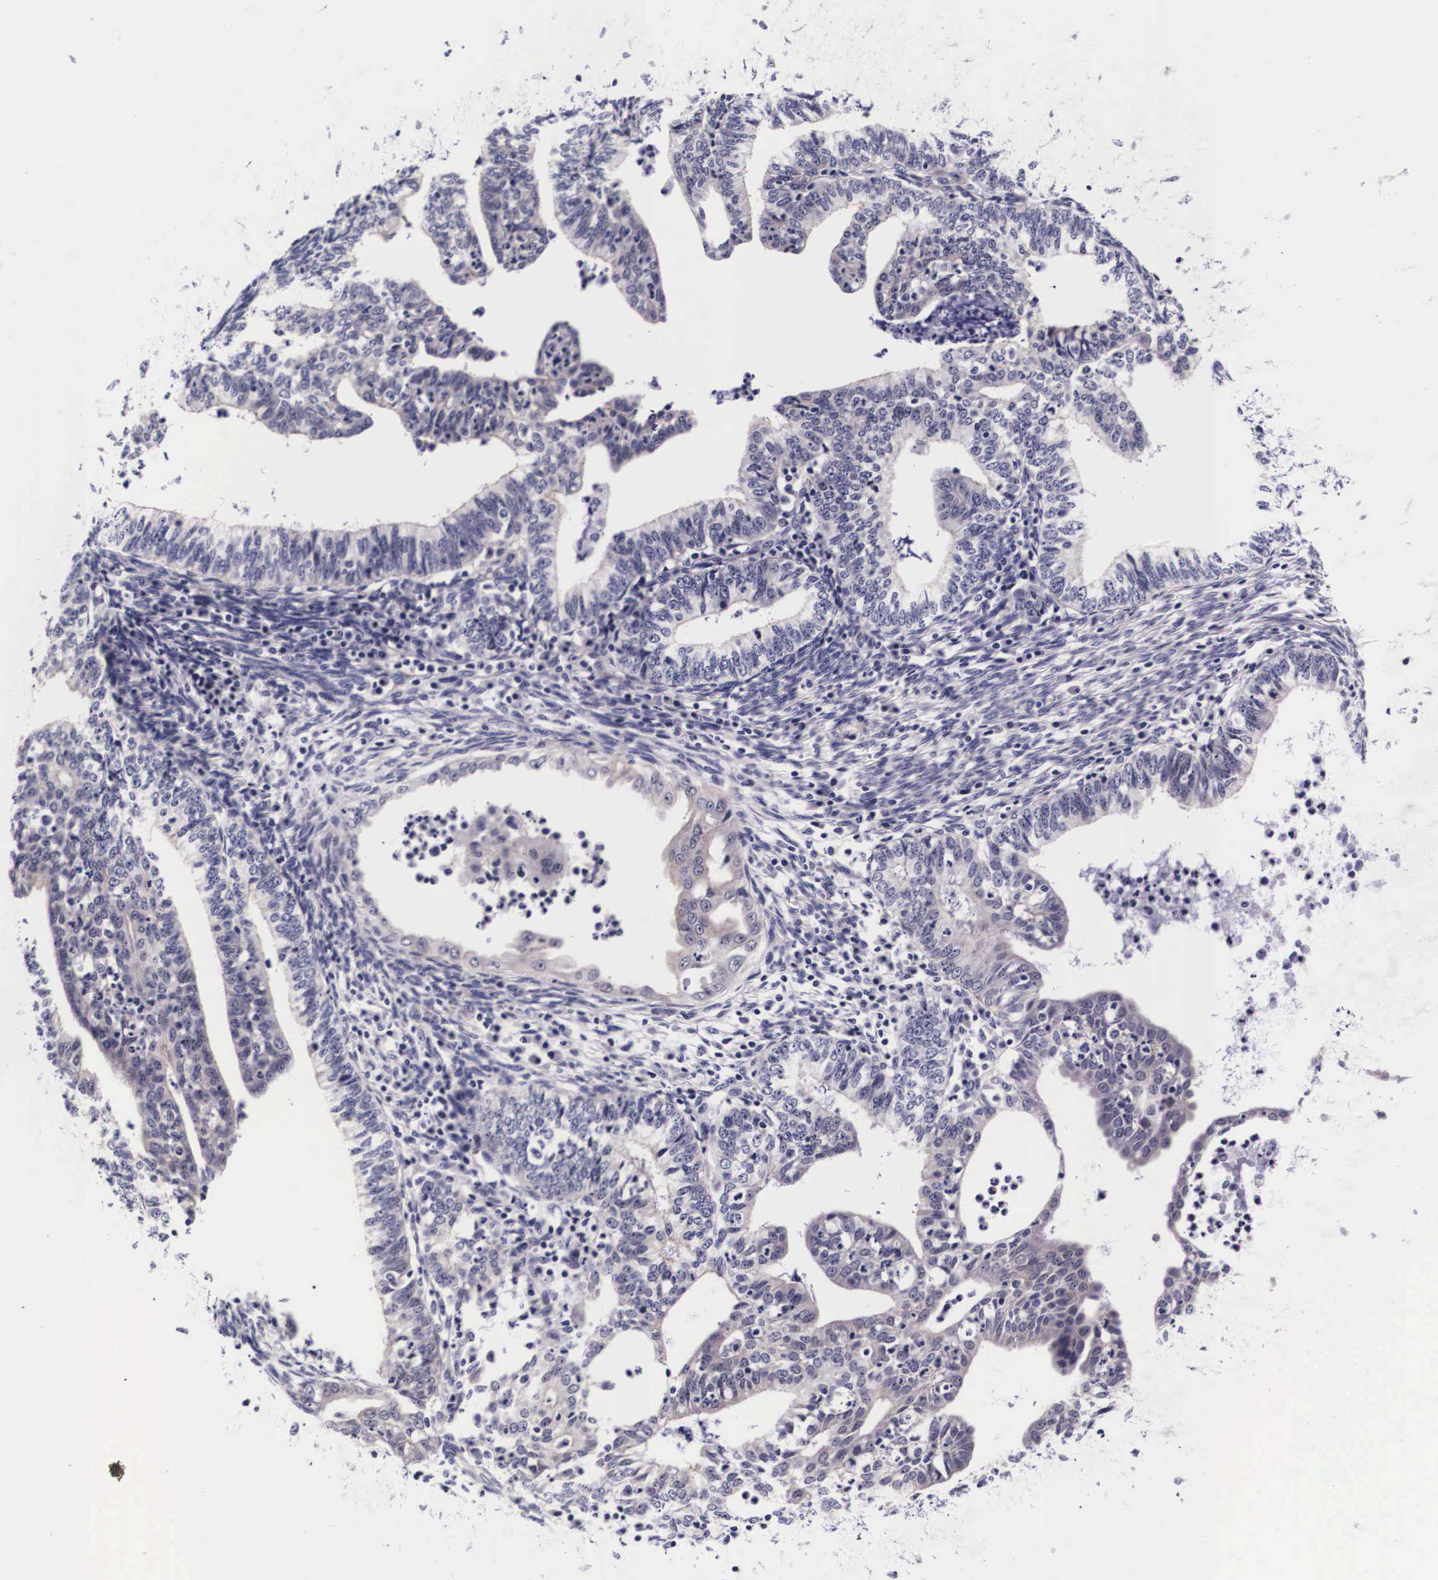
{"staining": {"intensity": "weak", "quantity": "<25%", "location": "cytoplasmic/membranous"}, "tissue": "endometrial cancer", "cell_type": "Tumor cells", "image_type": "cancer", "snomed": [{"axis": "morphology", "description": "Adenocarcinoma, NOS"}, {"axis": "topography", "description": "Endometrium"}], "caption": "Tumor cells show no significant staining in endometrial cancer. (DAB (3,3'-diaminobenzidine) immunohistochemistry (IHC) with hematoxylin counter stain).", "gene": "PHETA2", "patient": {"sex": "female", "age": 66}}